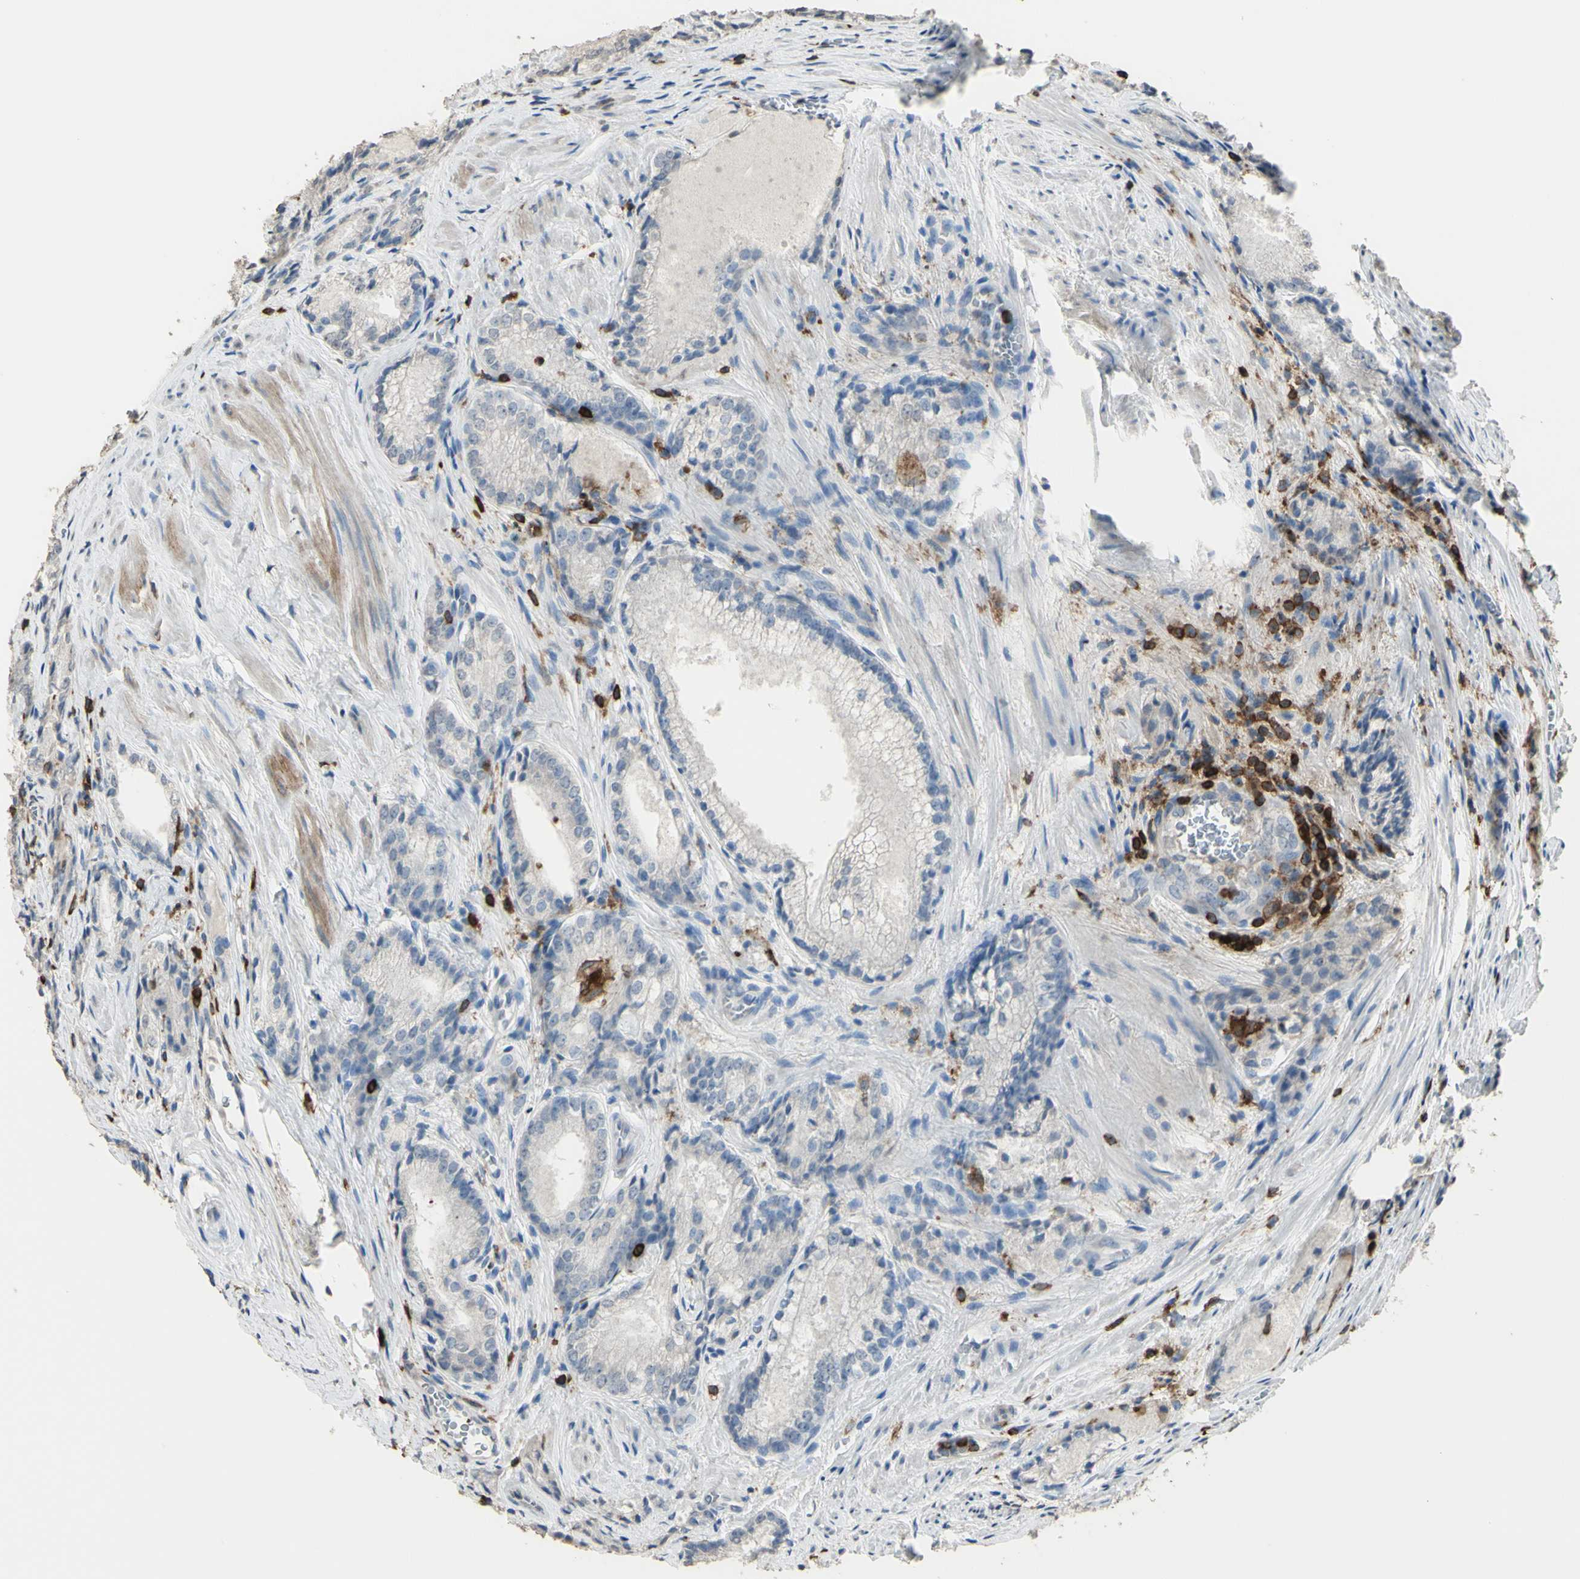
{"staining": {"intensity": "negative", "quantity": "none", "location": "none"}, "tissue": "prostate cancer", "cell_type": "Tumor cells", "image_type": "cancer", "snomed": [{"axis": "morphology", "description": "Adenocarcinoma, Low grade"}, {"axis": "topography", "description": "Prostate"}], "caption": "Immunohistochemistry (IHC) of human prostate adenocarcinoma (low-grade) shows no positivity in tumor cells.", "gene": "PSTPIP1", "patient": {"sex": "male", "age": 60}}